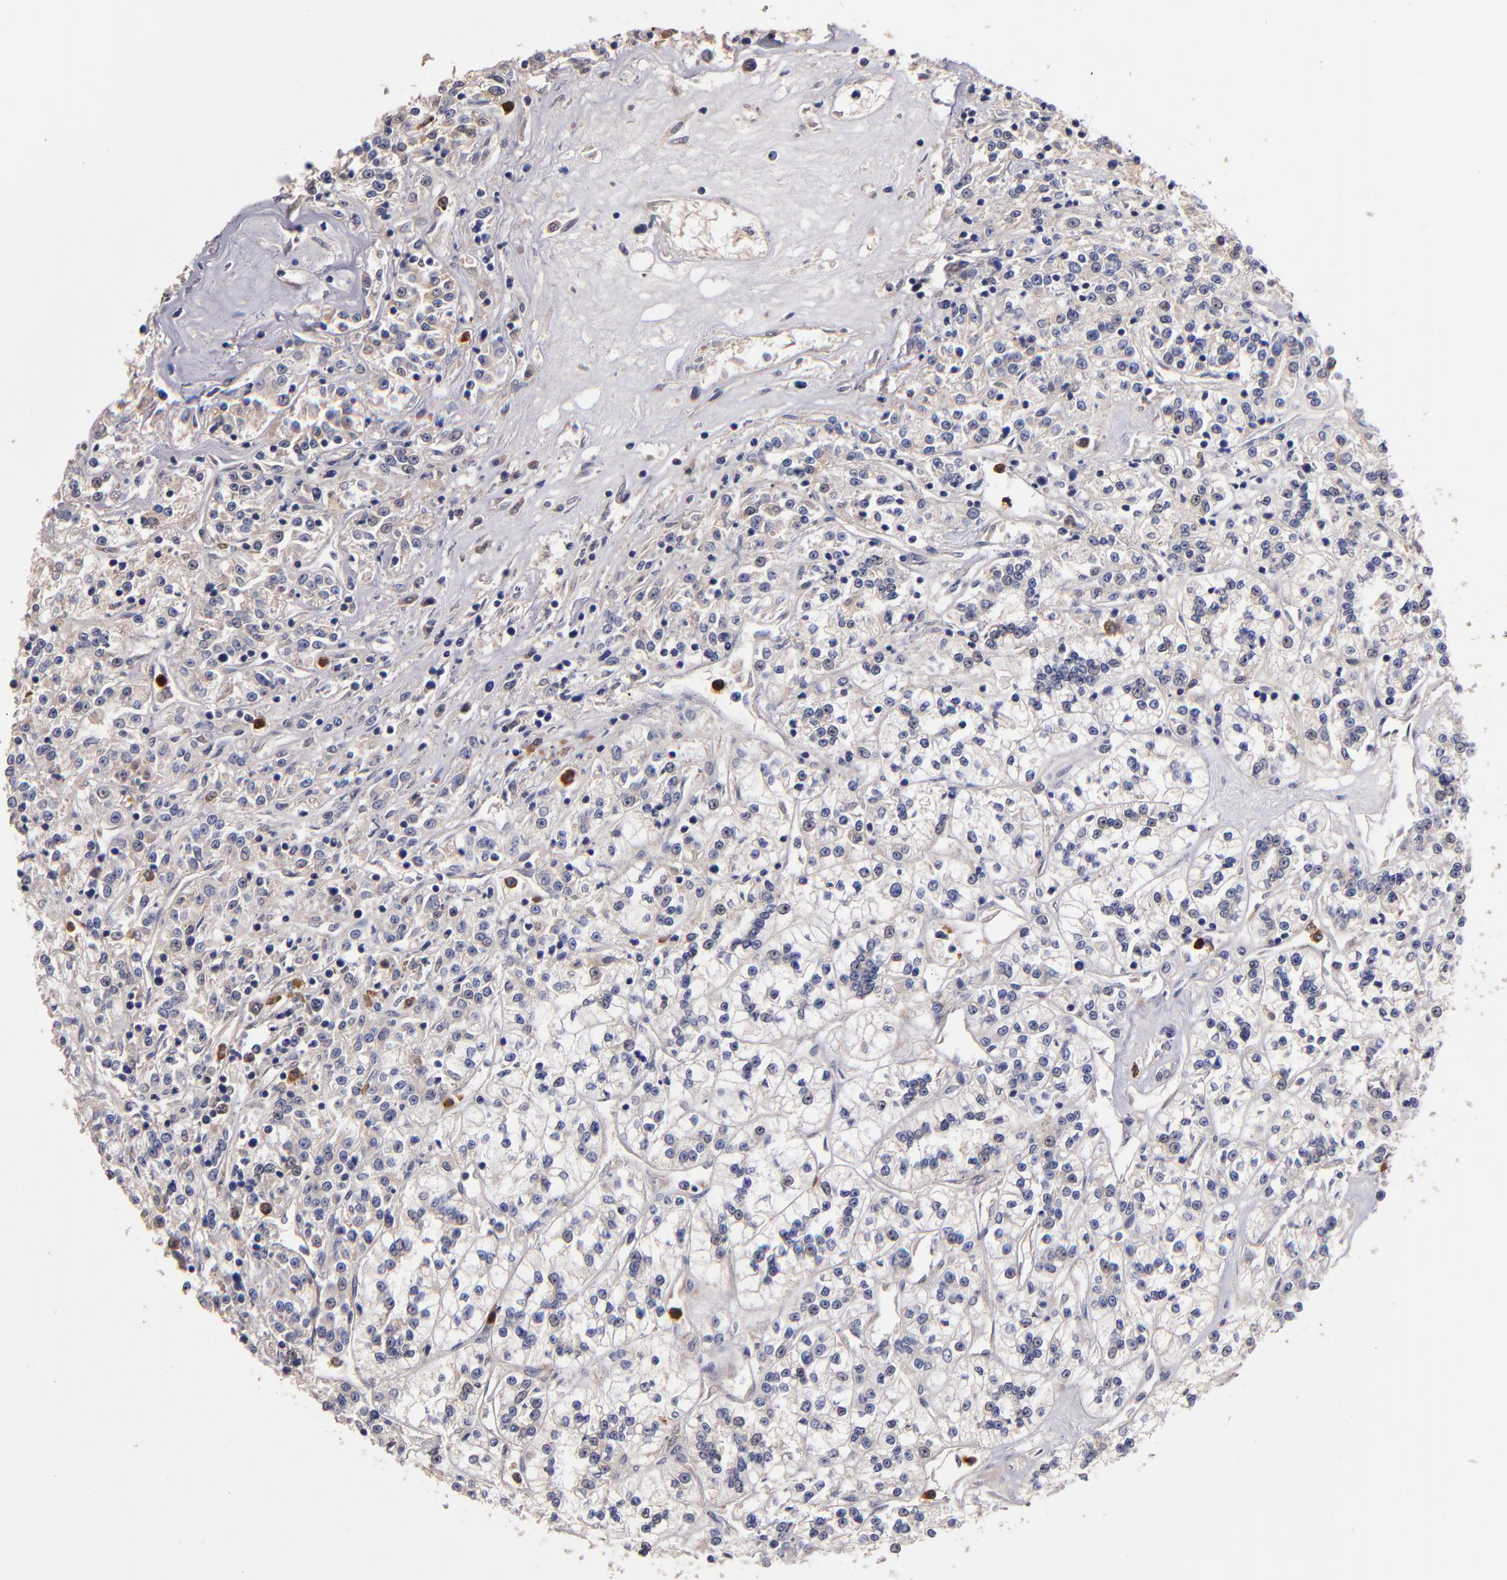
{"staining": {"intensity": "weak", "quantity": "25%-75%", "location": "cytoplasmic/membranous"}, "tissue": "renal cancer", "cell_type": "Tumor cells", "image_type": "cancer", "snomed": [{"axis": "morphology", "description": "Adenocarcinoma, NOS"}, {"axis": "topography", "description": "Kidney"}], "caption": "Adenocarcinoma (renal) stained for a protein (brown) exhibits weak cytoplasmic/membranous positive expression in approximately 25%-75% of tumor cells.", "gene": "TTLL12", "patient": {"sex": "female", "age": 76}}